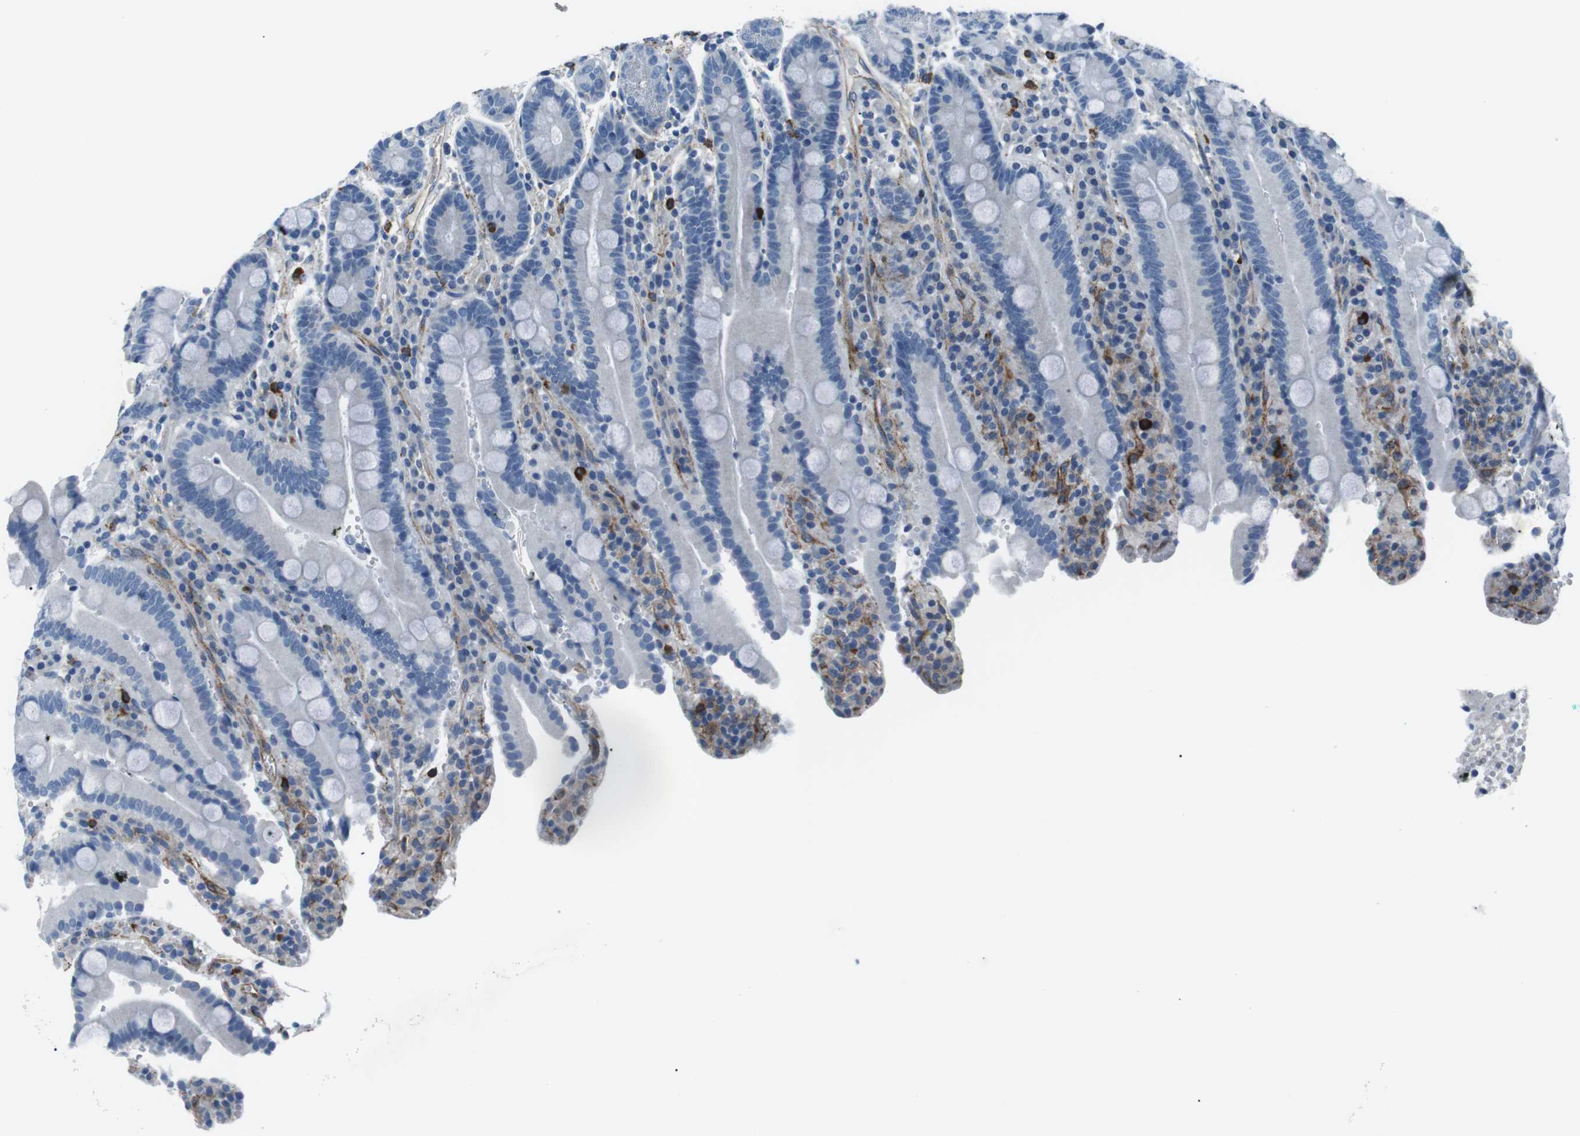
{"staining": {"intensity": "negative", "quantity": "none", "location": "none"}, "tissue": "duodenum", "cell_type": "Glandular cells", "image_type": "normal", "snomed": [{"axis": "morphology", "description": "Normal tissue, NOS"}, {"axis": "topography", "description": "Small intestine, NOS"}], "caption": "Immunohistochemical staining of benign human duodenum demonstrates no significant positivity in glandular cells. (Brightfield microscopy of DAB IHC at high magnification).", "gene": "CSF2RA", "patient": {"sex": "female", "age": 71}}